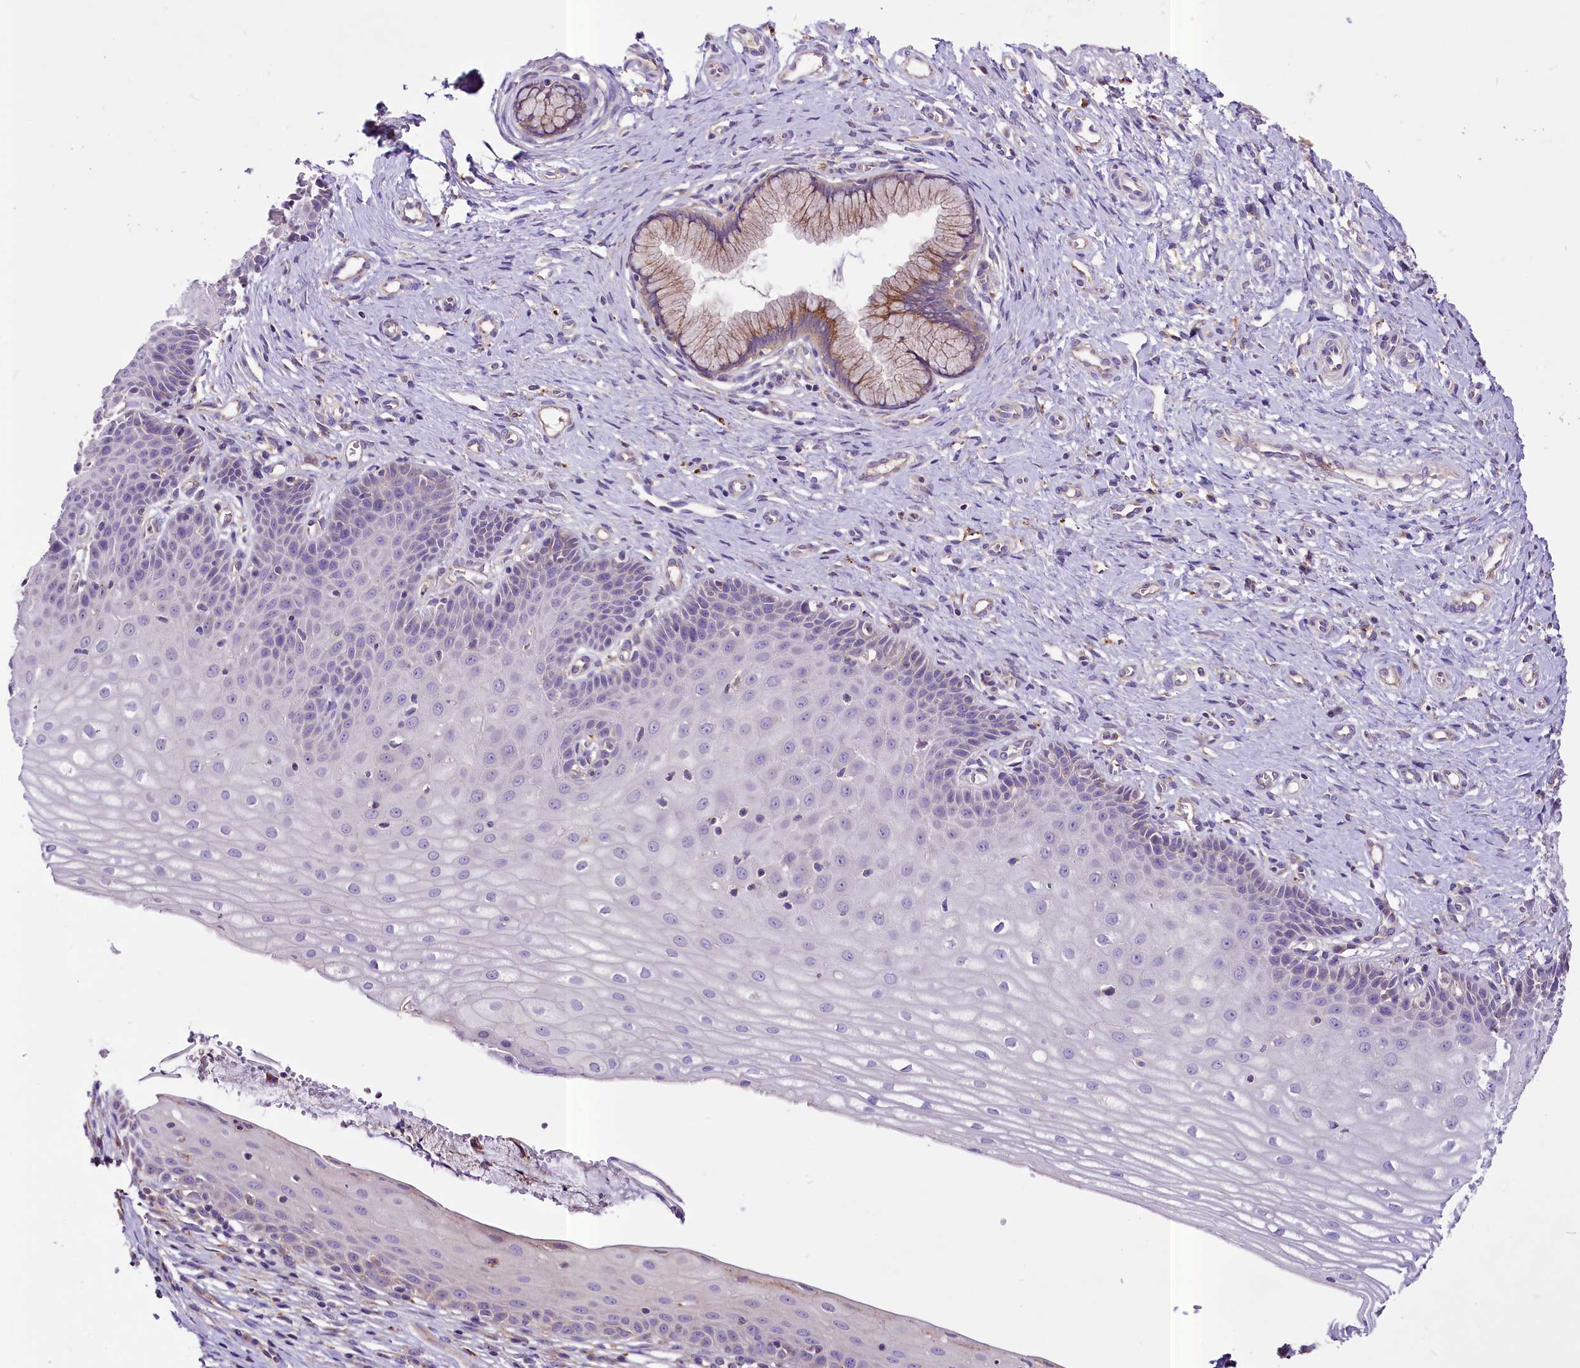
{"staining": {"intensity": "moderate", "quantity": ">75%", "location": "cytoplasmic/membranous"}, "tissue": "cervix", "cell_type": "Glandular cells", "image_type": "normal", "snomed": [{"axis": "morphology", "description": "Normal tissue, NOS"}, {"axis": "topography", "description": "Cervix"}], "caption": "A brown stain shows moderate cytoplasmic/membranous staining of a protein in glandular cells of benign cervix. (IHC, brightfield microscopy, high magnification).", "gene": "PEMT", "patient": {"sex": "female", "age": 36}}